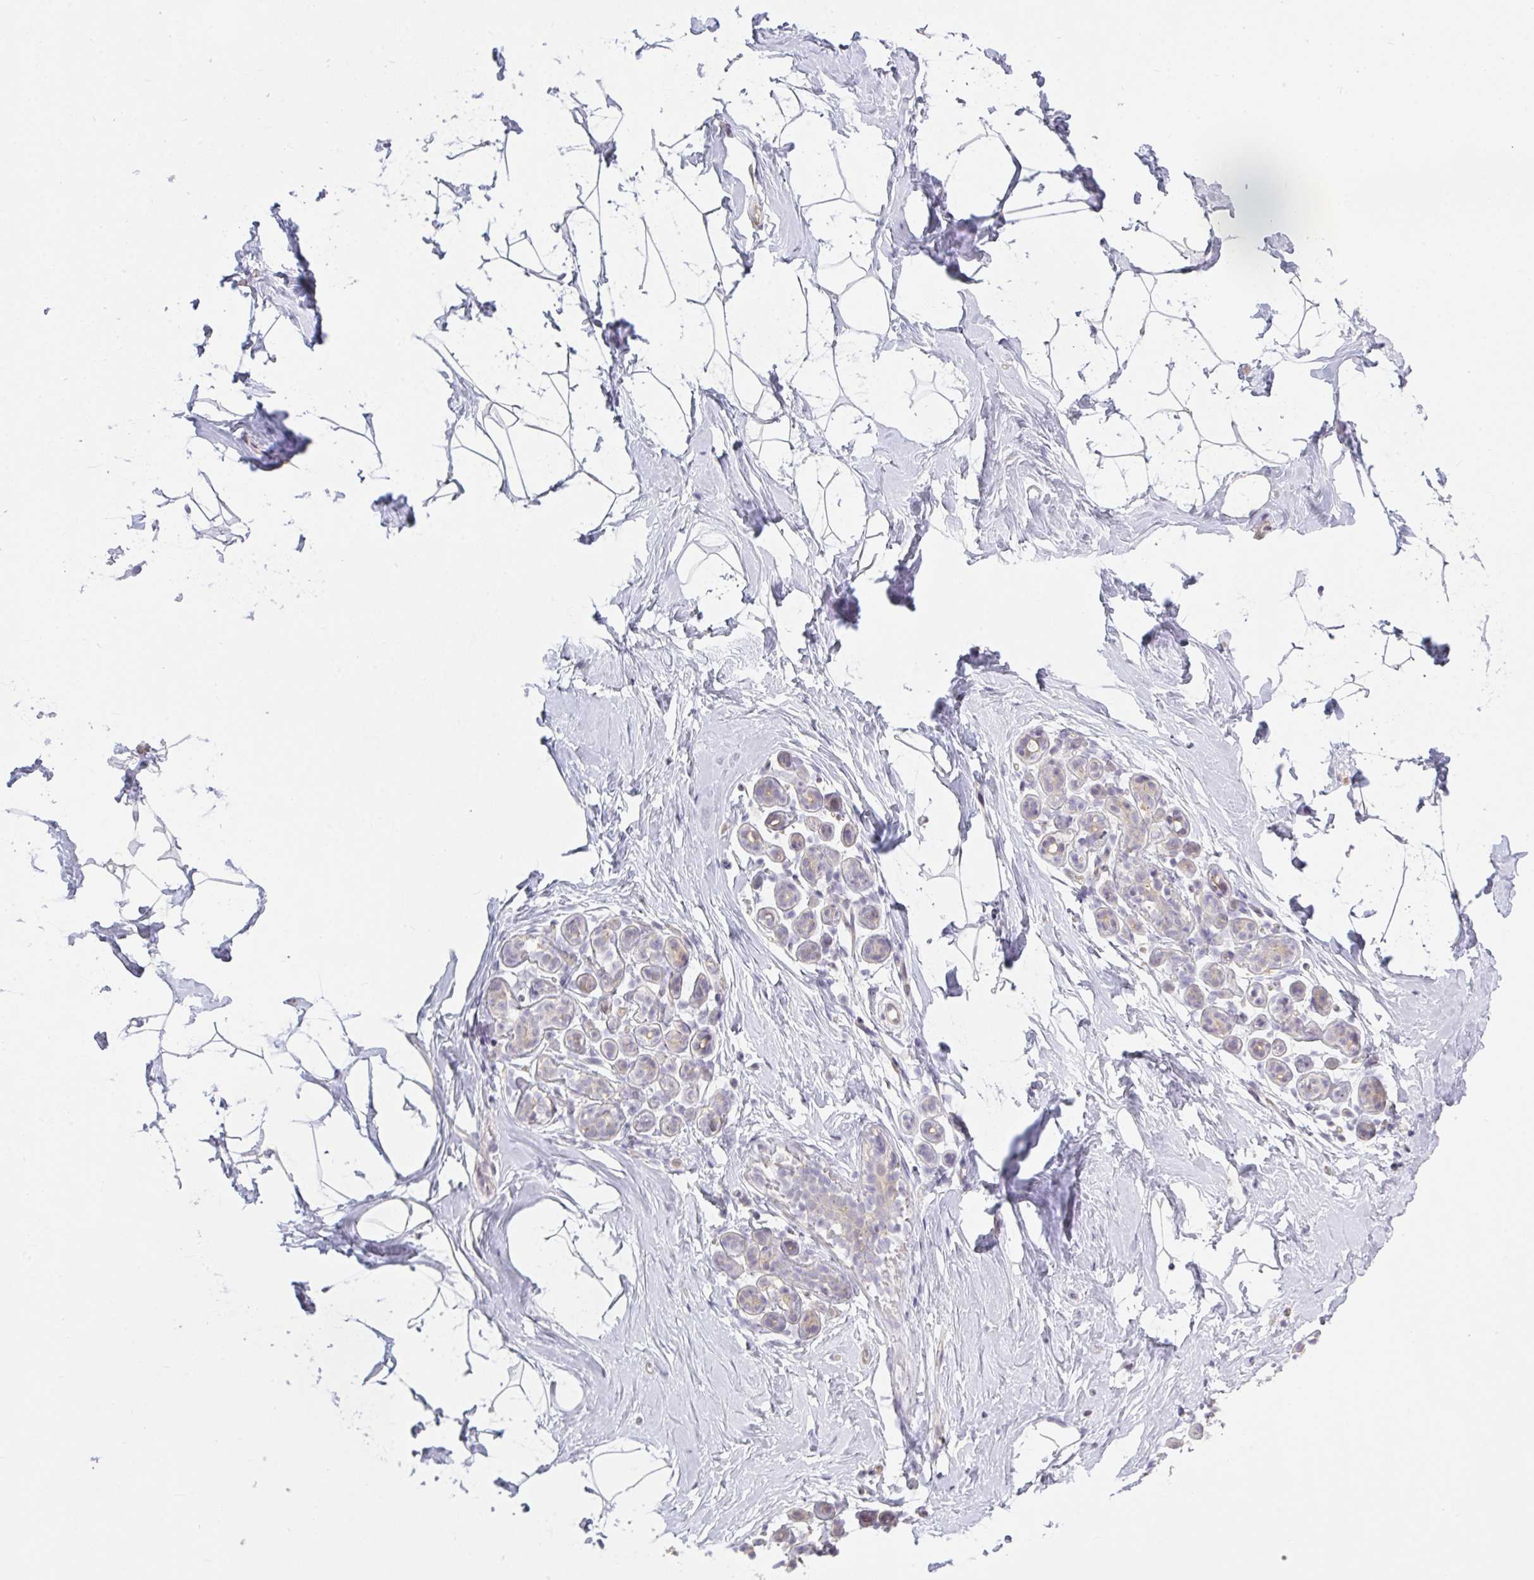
{"staining": {"intensity": "negative", "quantity": "none", "location": "none"}, "tissue": "breast", "cell_type": "Adipocytes", "image_type": "normal", "snomed": [{"axis": "morphology", "description": "Normal tissue, NOS"}, {"axis": "topography", "description": "Breast"}], "caption": "Adipocytes show no significant protein staining in benign breast.", "gene": "GSDMB", "patient": {"sex": "female", "age": 32}}